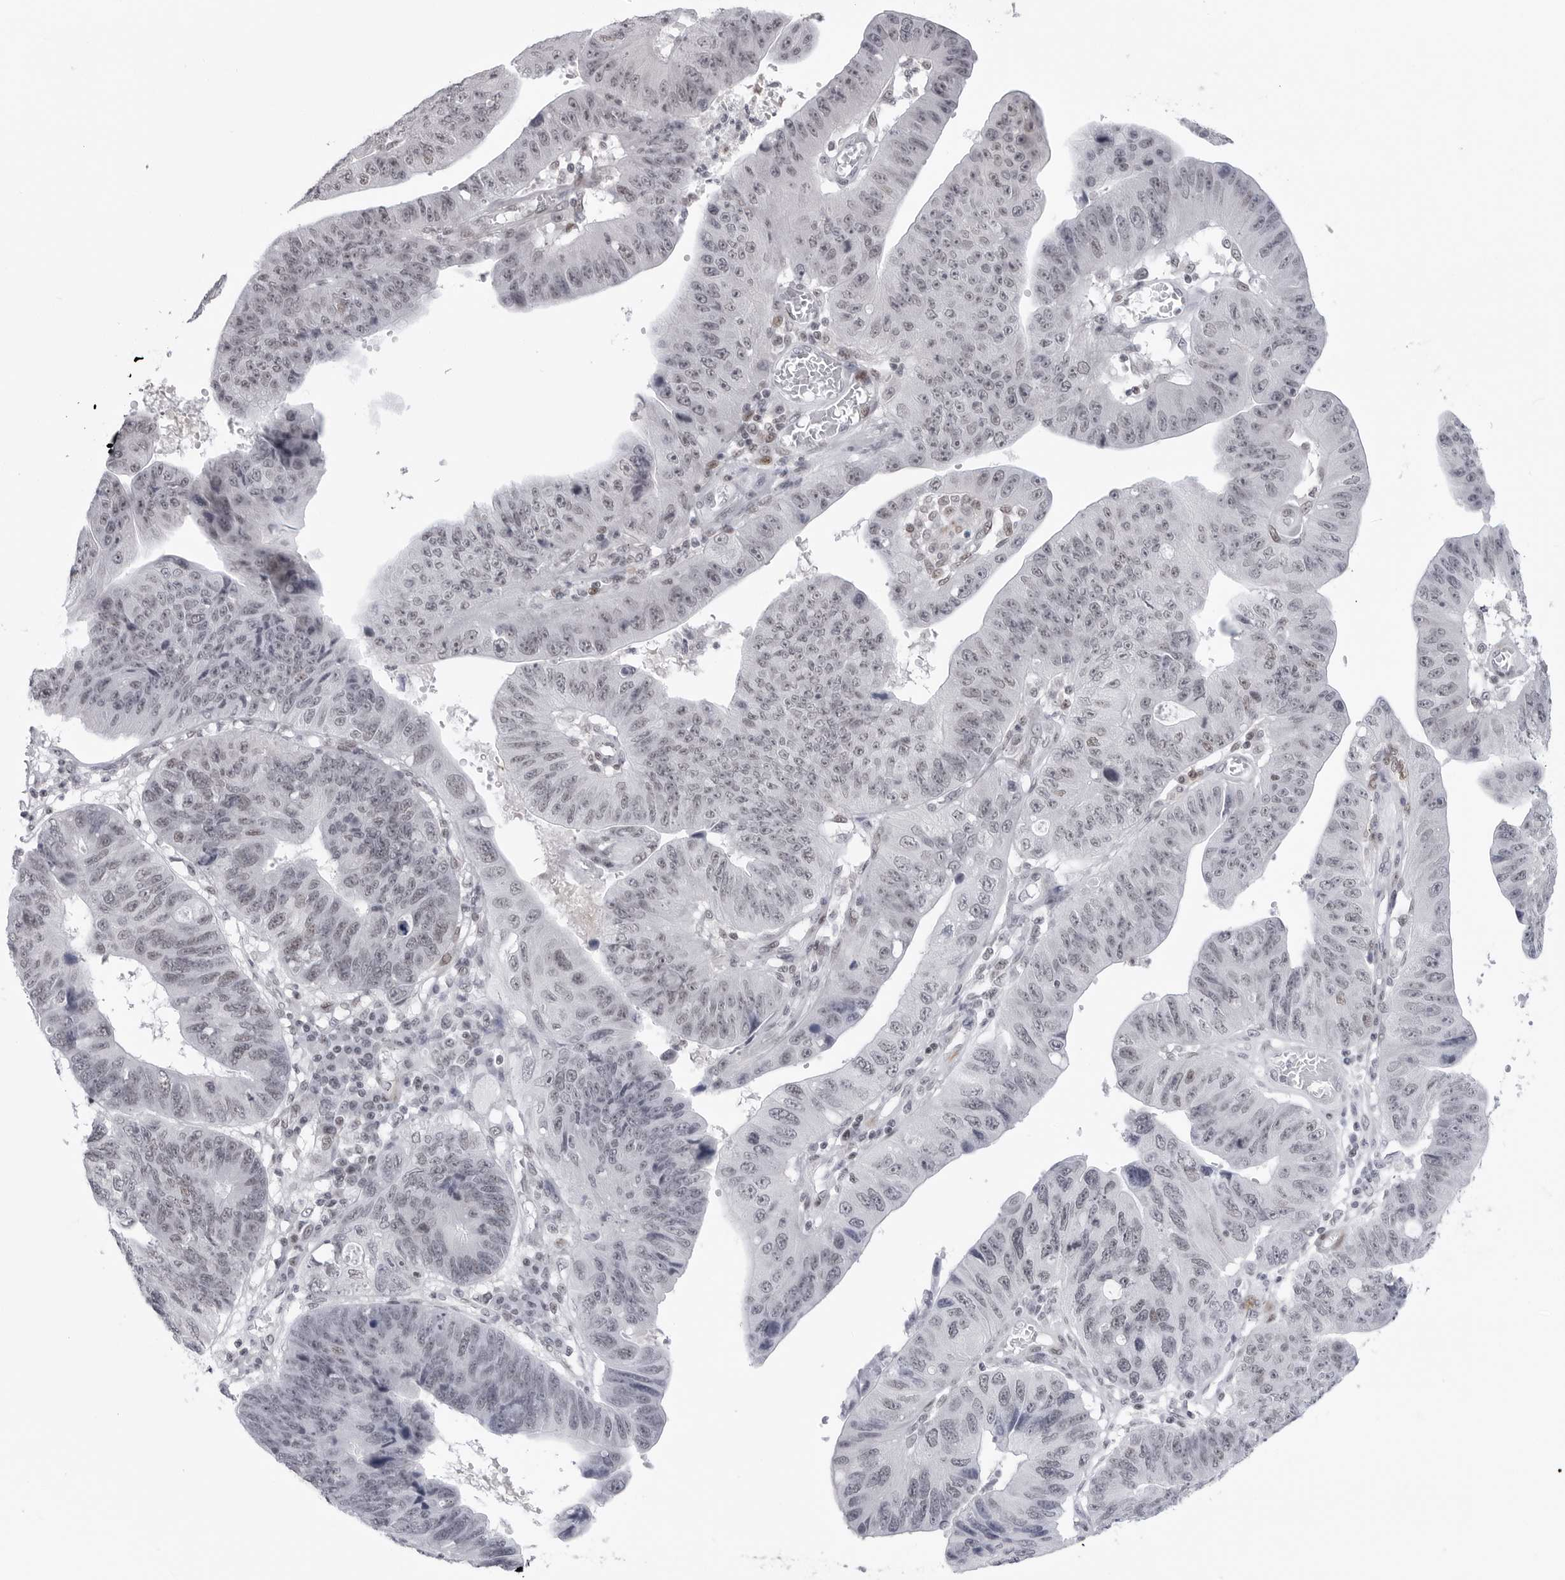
{"staining": {"intensity": "weak", "quantity": "<25%", "location": "nuclear"}, "tissue": "stomach cancer", "cell_type": "Tumor cells", "image_type": "cancer", "snomed": [{"axis": "morphology", "description": "Adenocarcinoma, NOS"}, {"axis": "topography", "description": "Stomach"}], "caption": "The photomicrograph exhibits no significant expression in tumor cells of stomach cancer.", "gene": "TRIM66", "patient": {"sex": "male", "age": 59}}